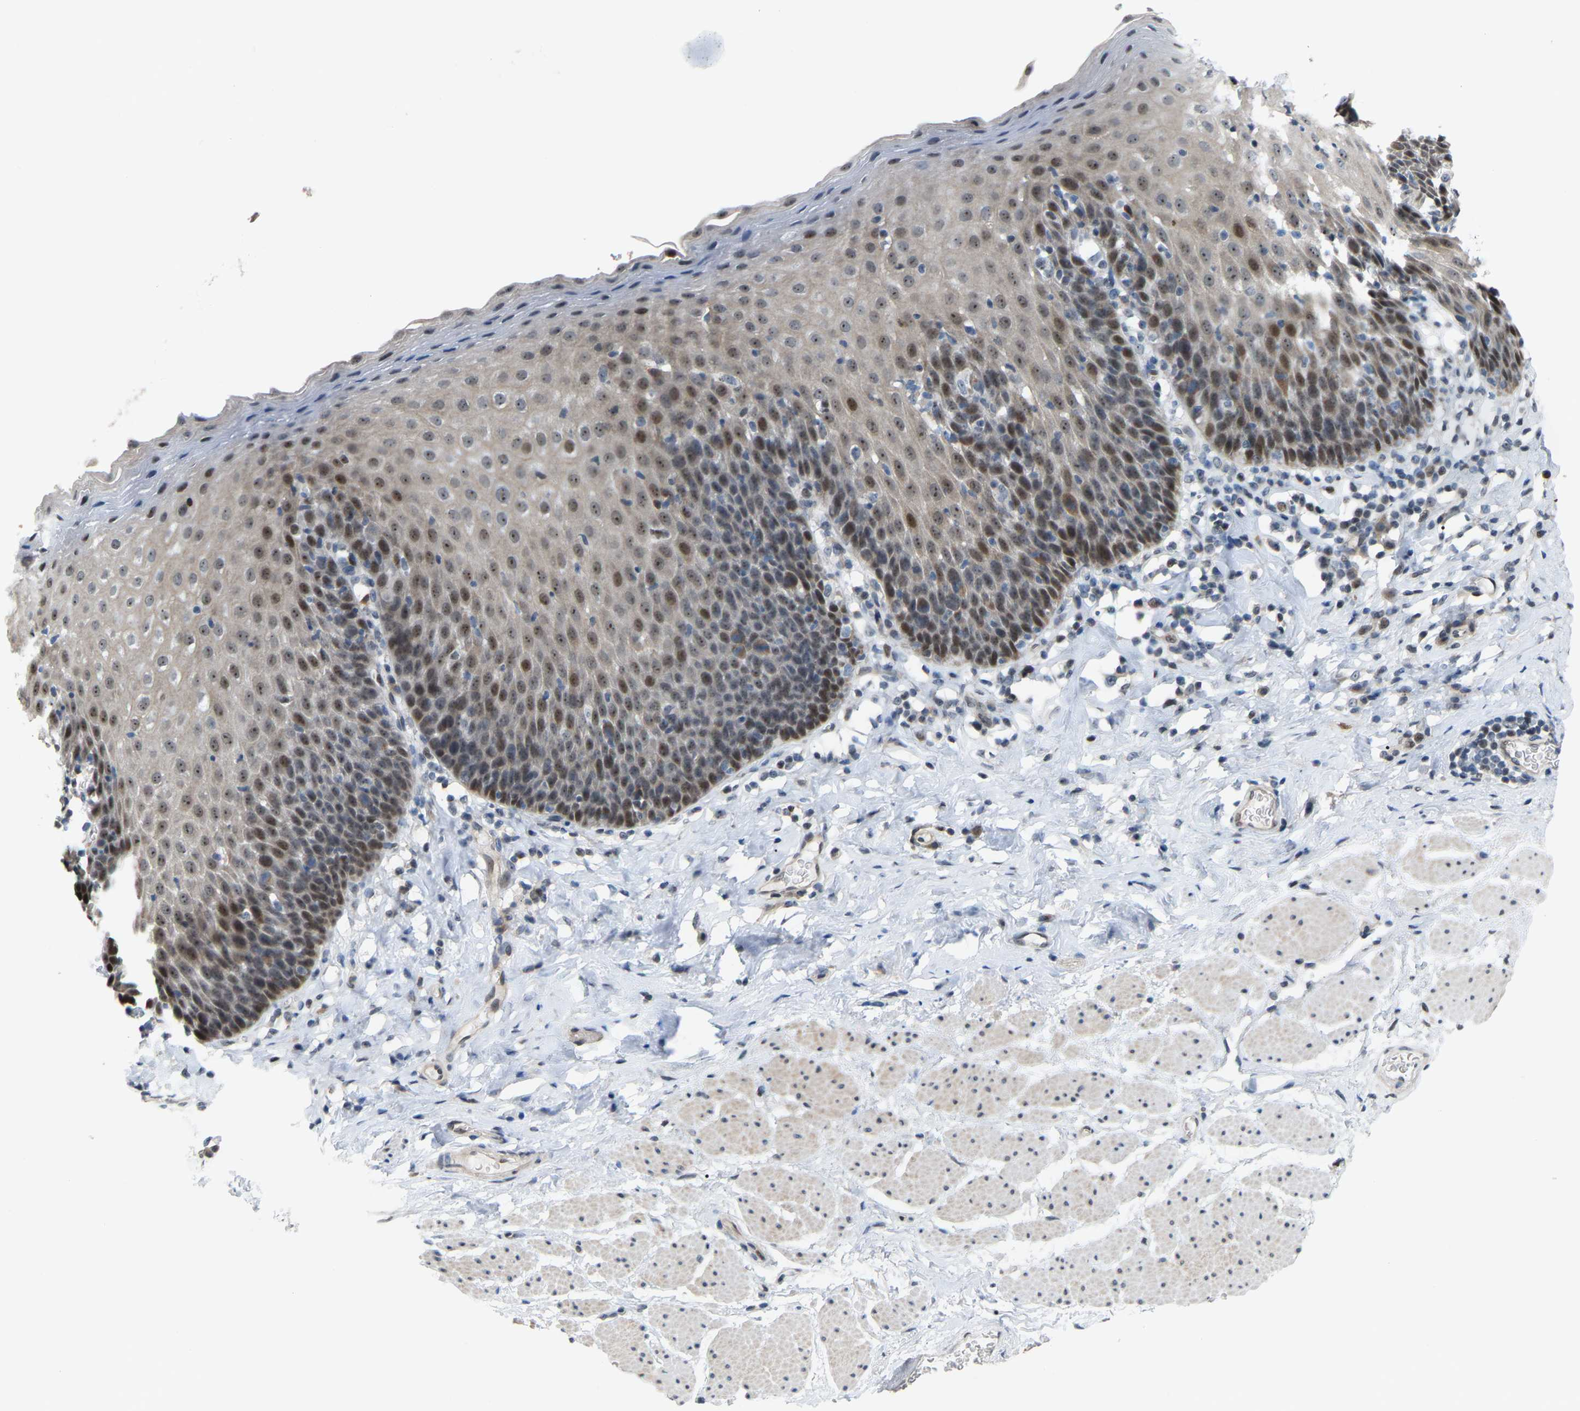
{"staining": {"intensity": "moderate", "quantity": "25%-75%", "location": "nuclear"}, "tissue": "esophagus", "cell_type": "Squamous epithelial cells", "image_type": "normal", "snomed": [{"axis": "morphology", "description": "Normal tissue, NOS"}, {"axis": "topography", "description": "Esophagus"}], "caption": "Approximately 25%-75% of squamous epithelial cells in normal esophagus display moderate nuclear protein expression as visualized by brown immunohistochemical staining.", "gene": "CROT", "patient": {"sex": "female", "age": 61}}